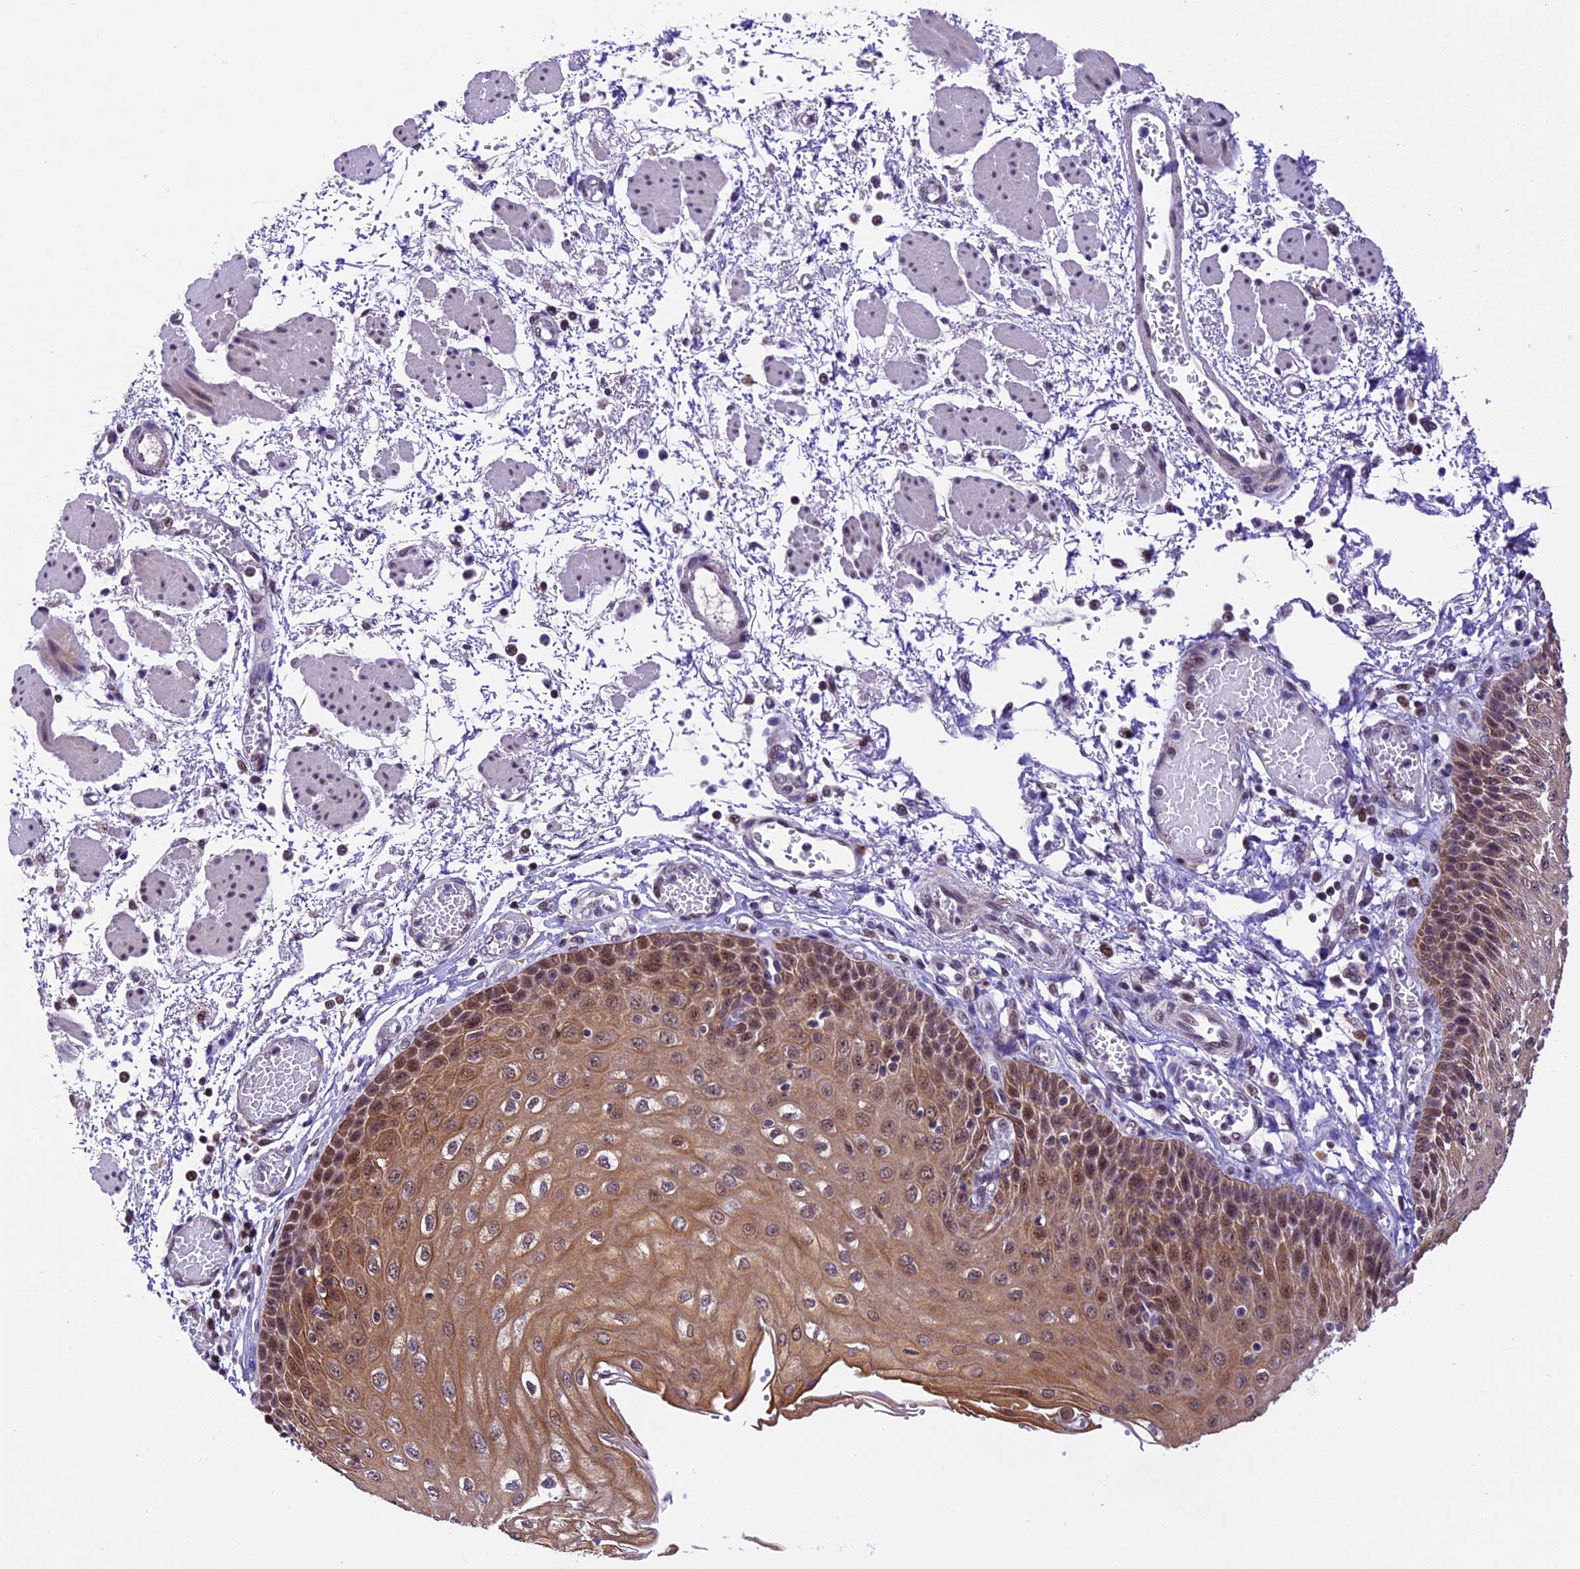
{"staining": {"intensity": "moderate", "quantity": ">75%", "location": "cytoplasmic/membranous,nuclear"}, "tissue": "esophagus", "cell_type": "Squamous epithelial cells", "image_type": "normal", "snomed": [{"axis": "morphology", "description": "Normal tissue, NOS"}, {"axis": "topography", "description": "Esophagus"}], "caption": "DAB (3,3'-diaminobenzidine) immunohistochemical staining of unremarkable esophagus displays moderate cytoplasmic/membranous,nuclear protein staining in about >75% of squamous epithelial cells.", "gene": "CARS2", "patient": {"sex": "male", "age": 81}}